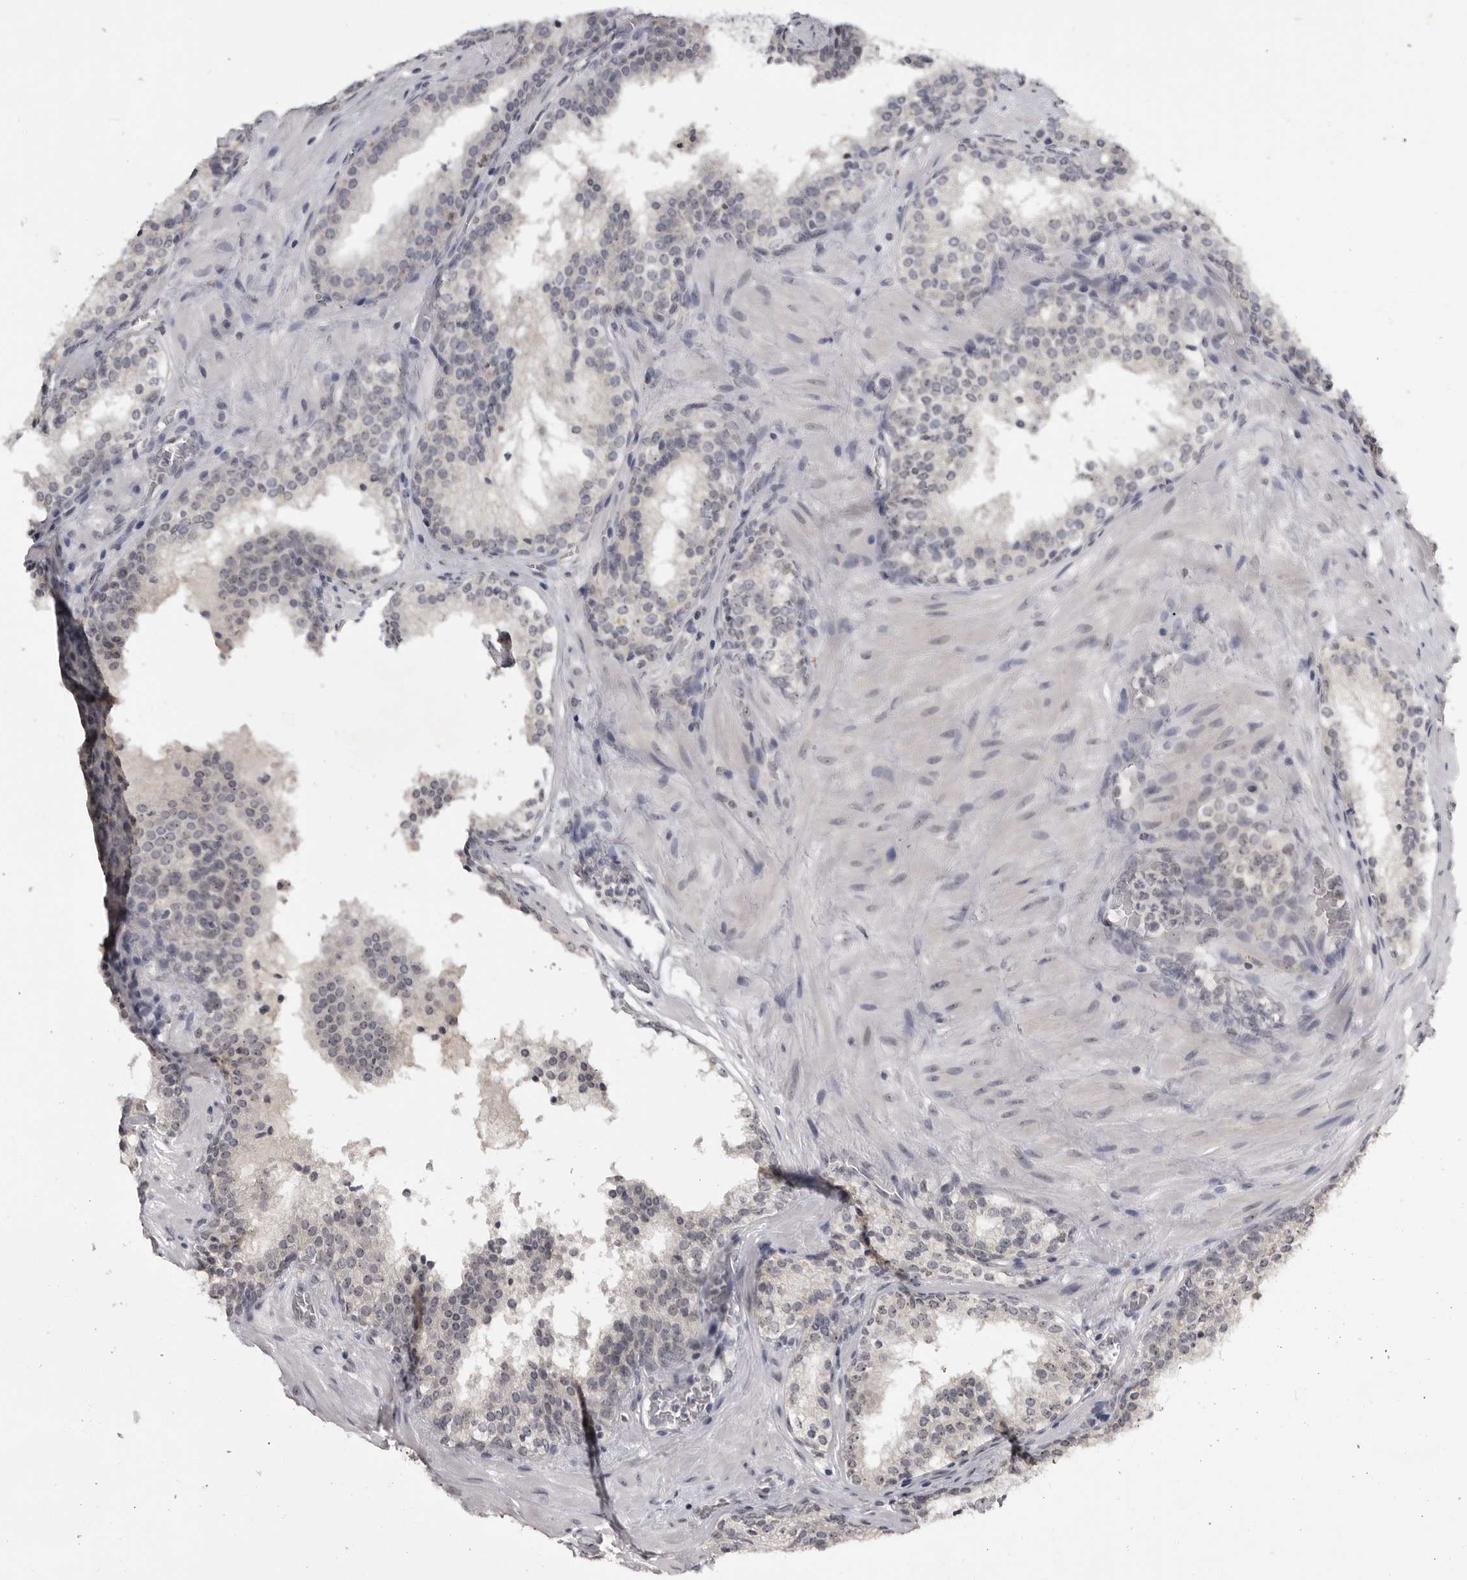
{"staining": {"intensity": "moderate", "quantity": "<25%", "location": "nuclear"}, "tissue": "prostate cancer", "cell_type": "Tumor cells", "image_type": "cancer", "snomed": [{"axis": "morphology", "description": "Adenocarcinoma, High grade"}, {"axis": "topography", "description": "Prostate"}], "caption": "This image reveals immunohistochemistry (IHC) staining of prostate cancer, with low moderate nuclear staining in approximately <25% of tumor cells.", "gene": "MRTO4", "patient": {"sex": "male", "age": 56}}